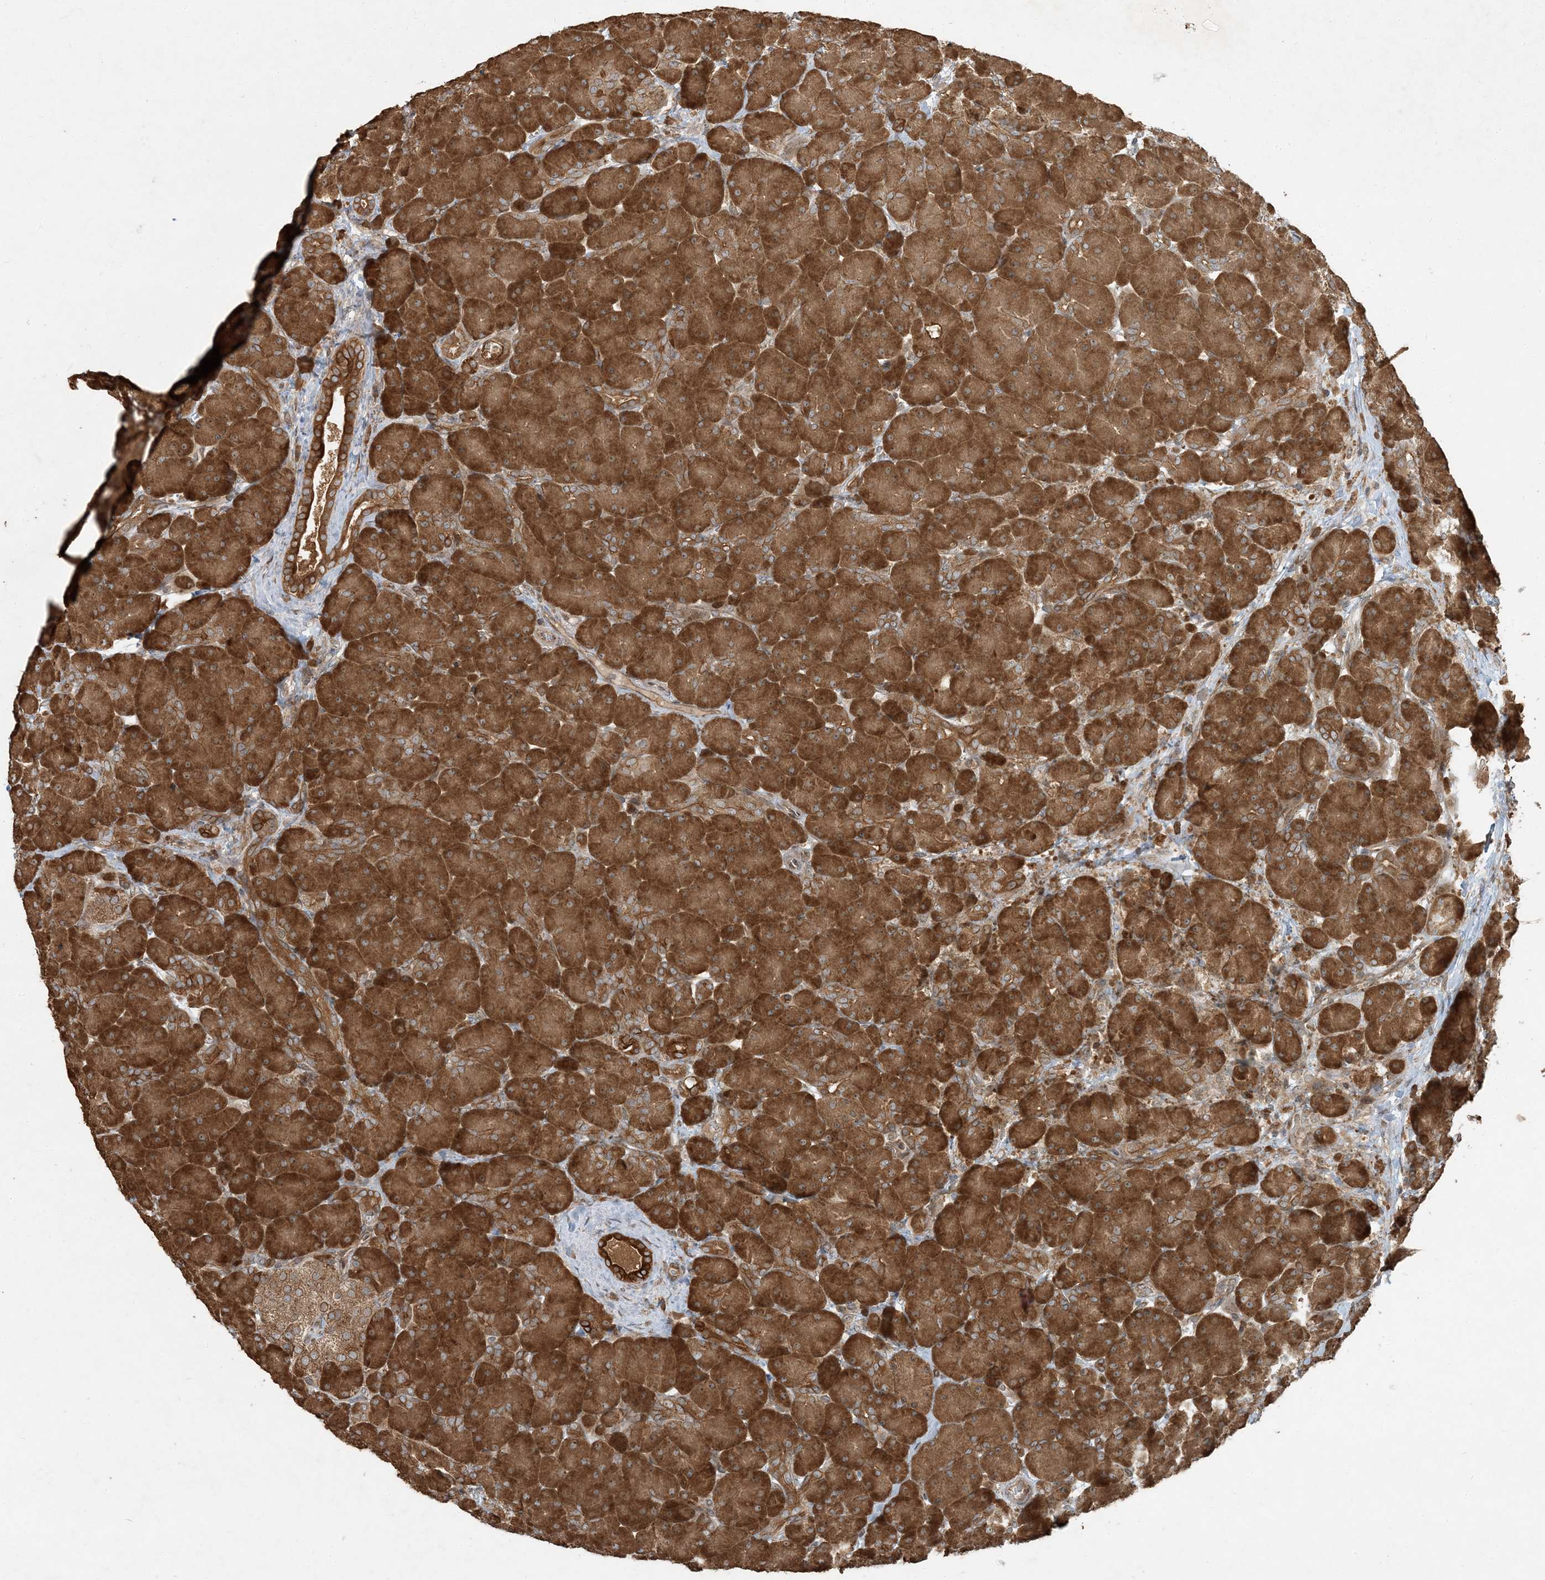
{"staining": {"intensity": "strong", "quantity": ">75%", "location": "cytoplasmic/membranous"}, "tissue": "pancreas", "cell_type": "Exocrine glandular cells", "image_type": "normal", "snomed": [{"axis": "morphology", "description": "Normal tissue, NOS"}, {"axis": "topography", "description": "Pancreas"}], "caption": "Brown immunohistochemical staining in normal pancreas reveals strong cytoplasmic/membranous staining in about >75% of exocrine glandular cells.", "gene": "COMMD8", "patient": {"sex": "male", "age": 66}}